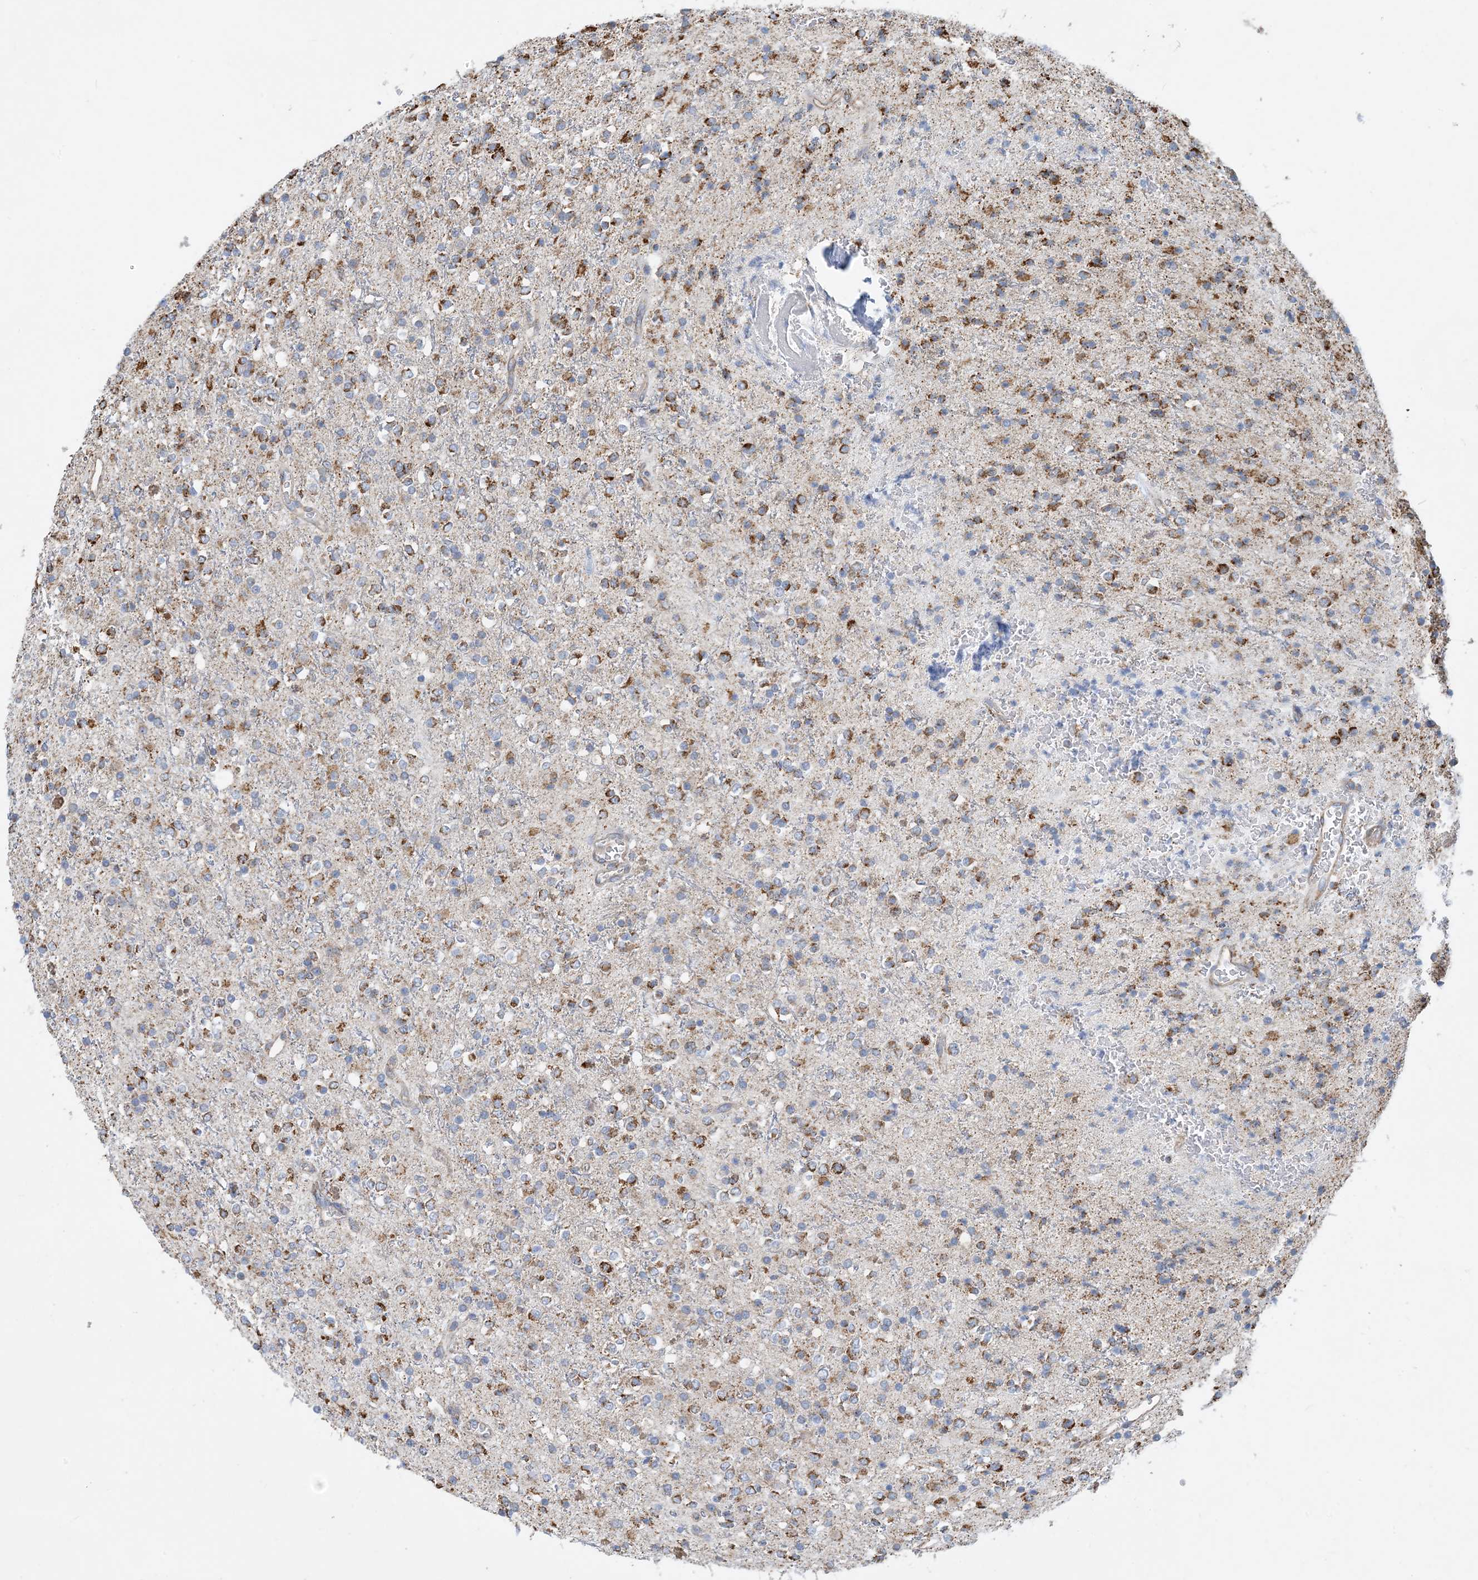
{"staining": {"intensity": "moderate", "quantity": "25%-75%", "location": "cytoplasmic/membranous"}, "tissue": "glioma", "cell_type": "Tumor cells", "image_type": "cancer", "snomed": [{"axis": "morphology", "description": "Glioma, malignant, High grade"}, {"axis": "topography", "description": "Brain"}], "caption": "Tumor cells exhibit medium levels of moderate cytoplasmic/membranous expression in about 25%-75% of cells in human malignant glioma (high-grade).", "gene": "PCDHGA1", "patient": {"sex": "male", "age": 34}}